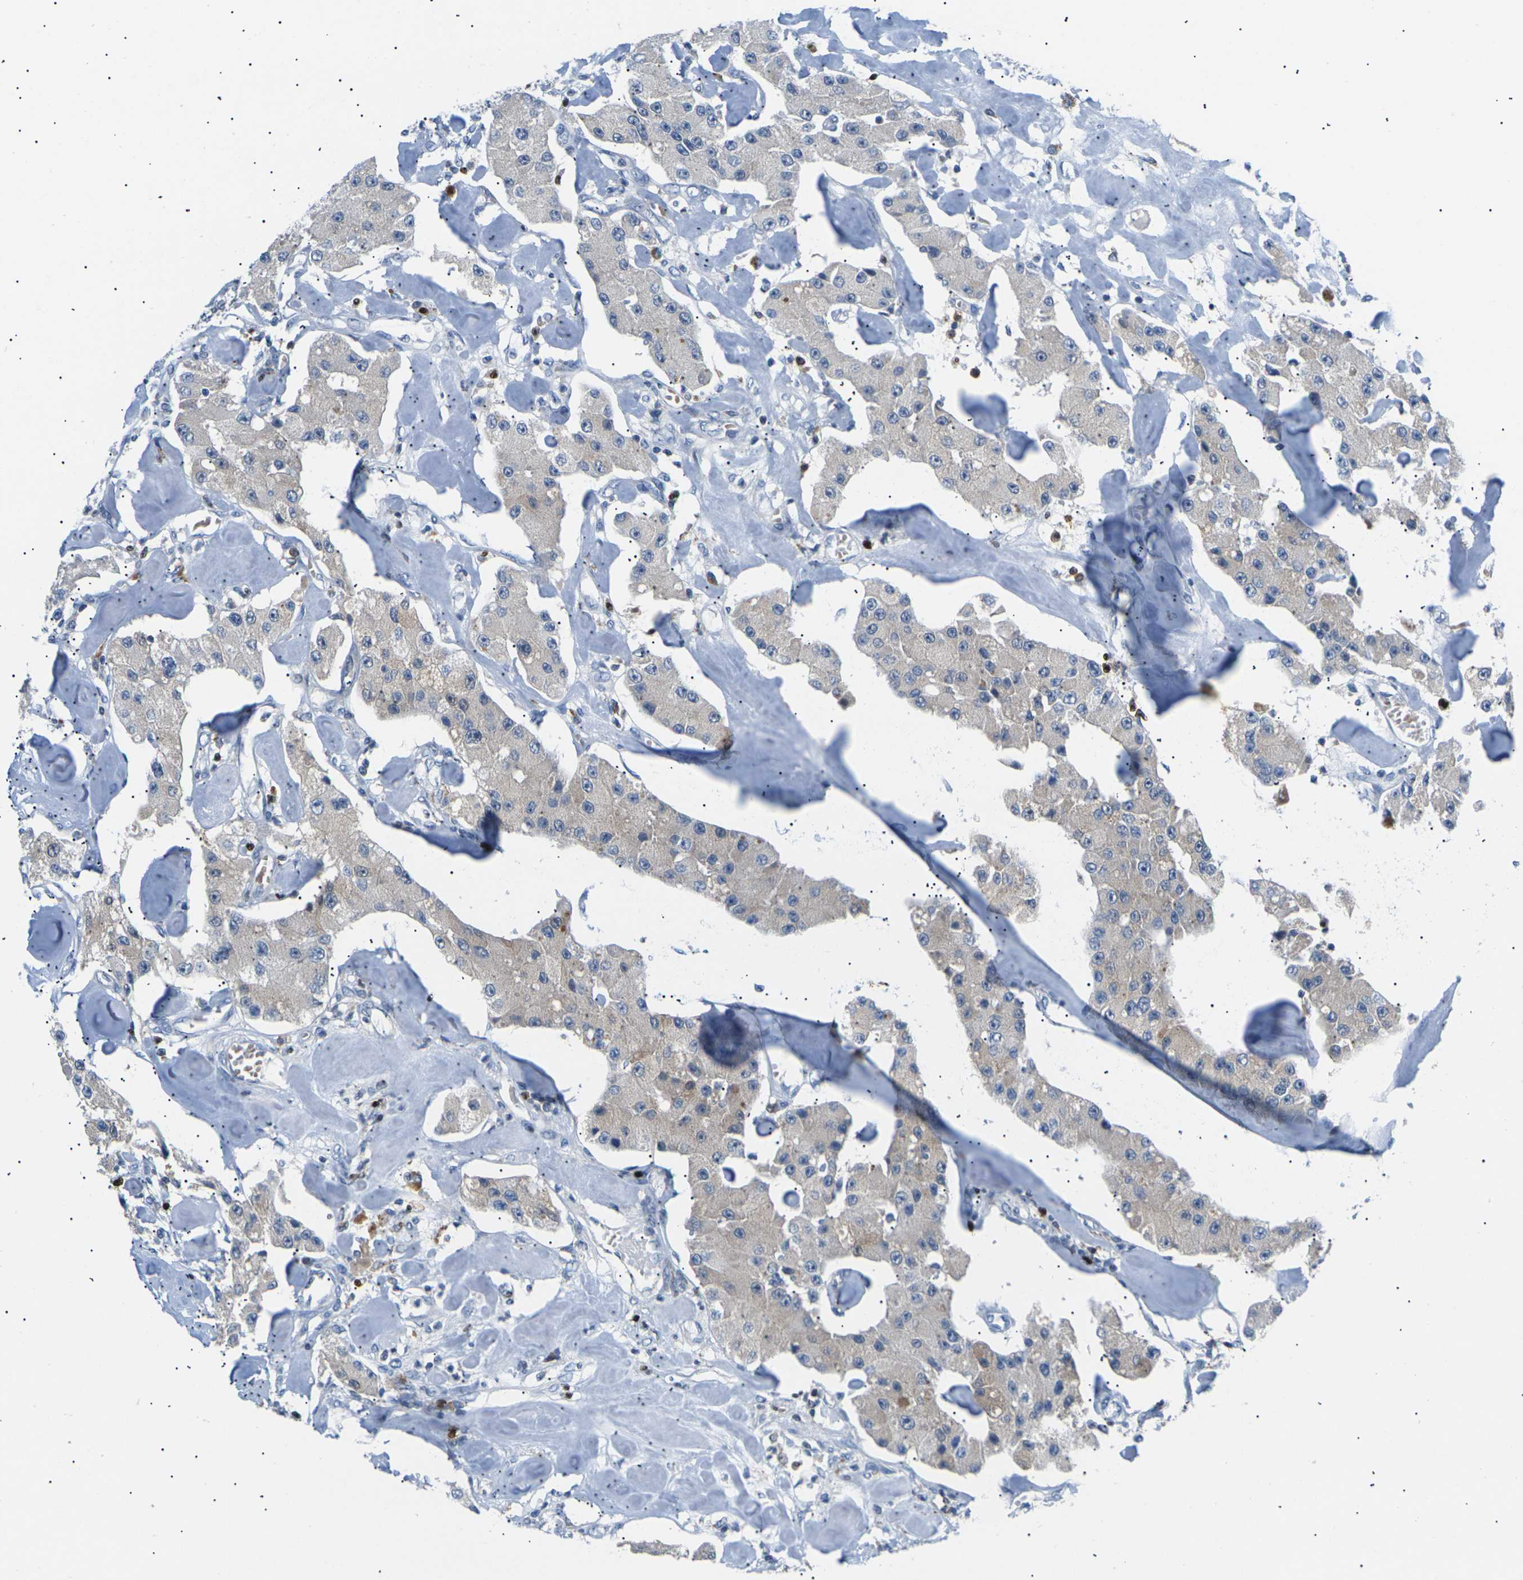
{"staining": {"intensity": "moderate", "quantity": "25%-75%", "location": "cytoplasmic/membranous"}, "tissue": "carcinoid", "cell_type": "Tumor cells", "image_type": "cancer", "snomed": [{"axis": "morphology", "description": "Carcinoid, malignant, NOS"}, {"axis": "topography", "description": "Pancreas"}], "caption": "Protein staining of carcinoid (malignant) tissue demonstrates moderate cytoplasmic/membranous expression in about 25%-75% of tumor cells. (DAB (3,3'-diaminobenzidine) IHC, brown staining for protein, blue staining for nuclei).", "gene": "RPS6KA3", "patient": {"sex": "male", "age": 41}}